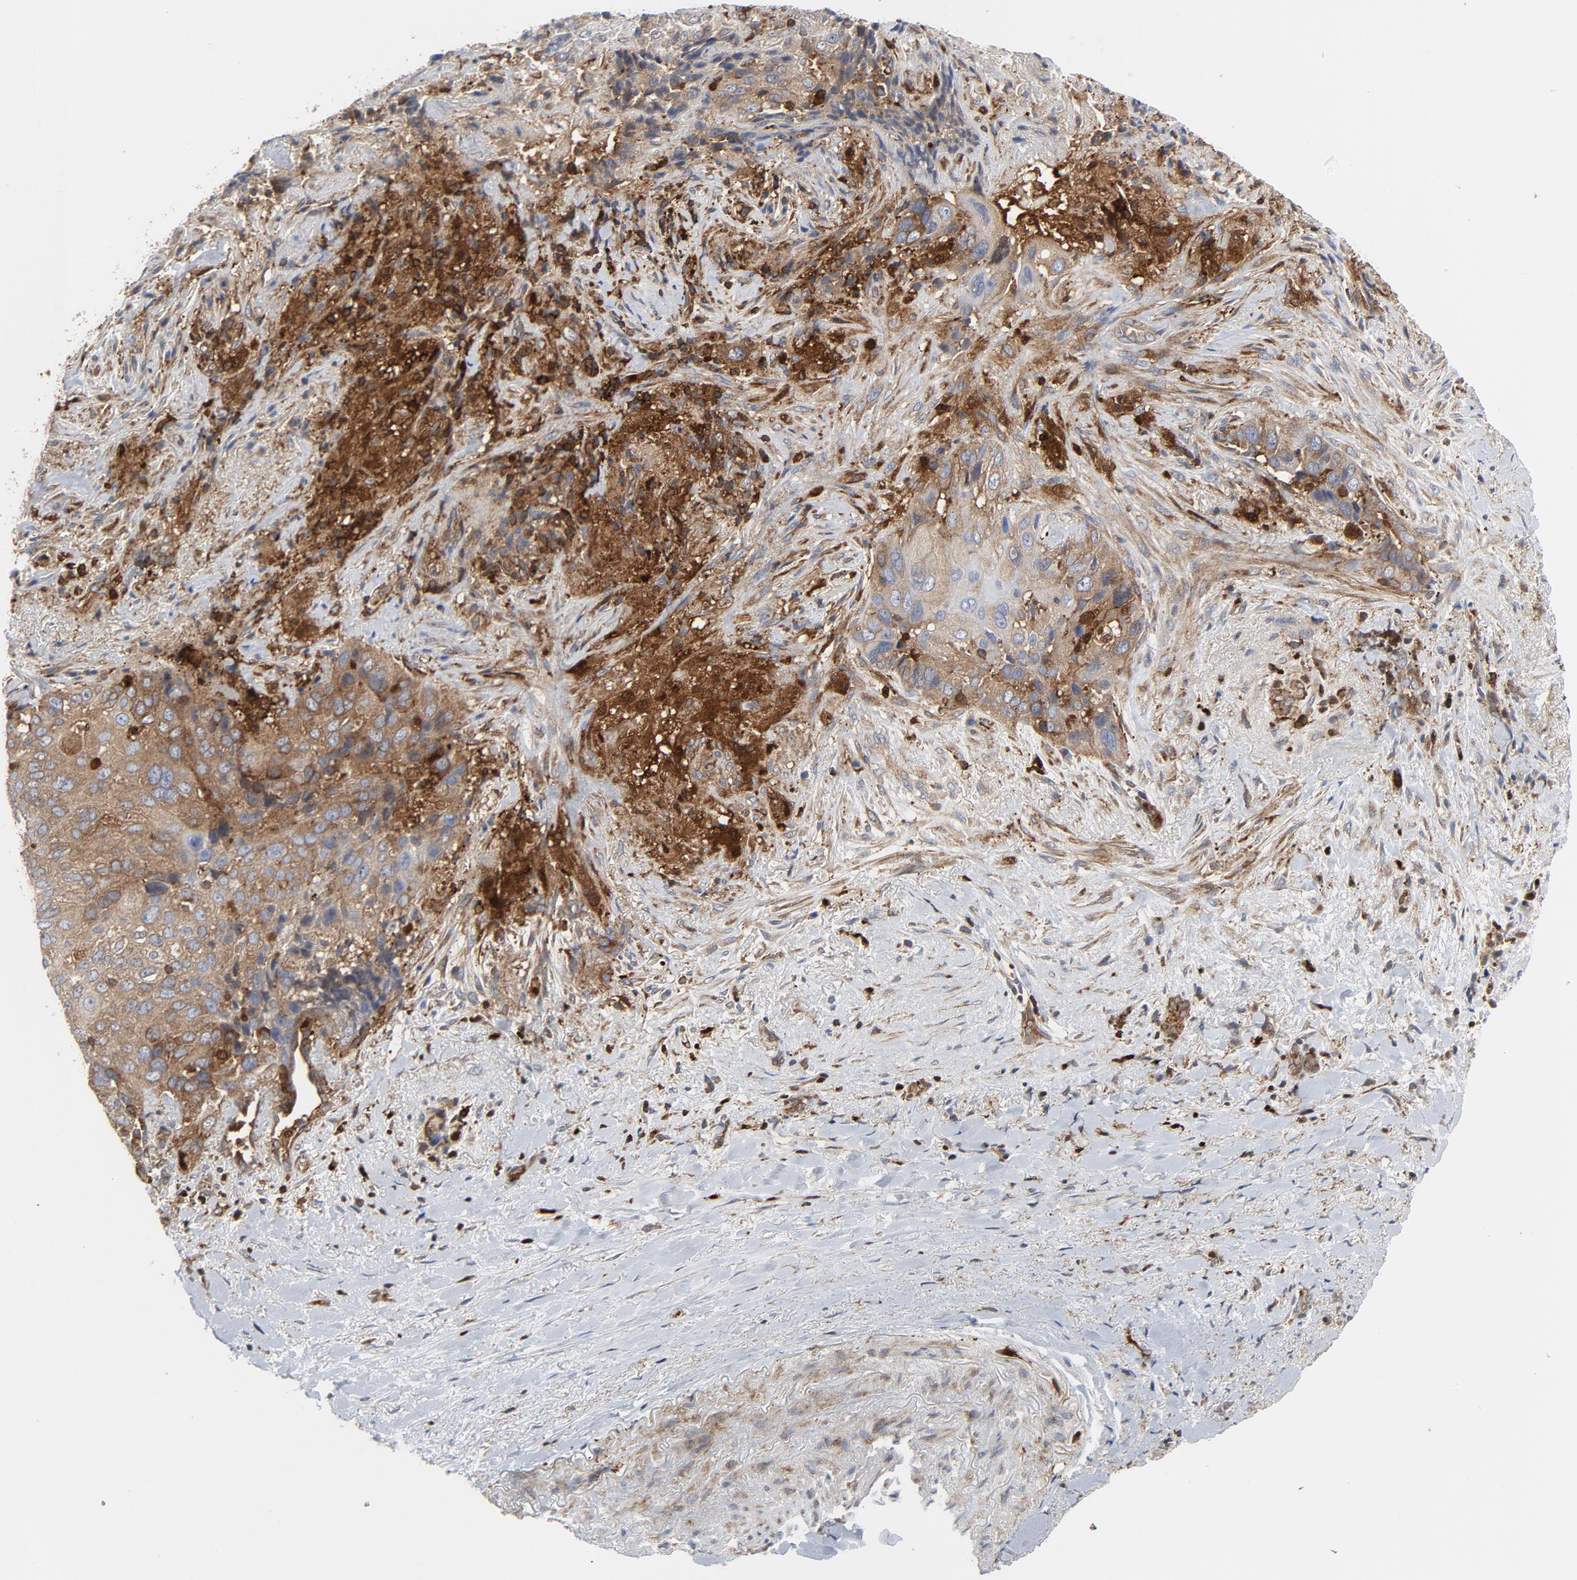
{"staining": {"intensity": "moderate", "quantity": ">75%", "location": "cytoplasmic/membranous"}, "tissue": "lung cancer", "cell_type": "Tumor cells", "image_type": "cancer", "snomed": [{"axis": "morphology", "description": "Squamous cell carcinoma, NOS"}, {"axis": "topography", "description": "Lung"}], "caption": "A brown stain highlights moderate cytoplasmic/membranous positivity of a protein in lung squamous cell carcinoma tumor cells.", "gene": "YES1", "patient": {"sex": "male", "age": 54}}